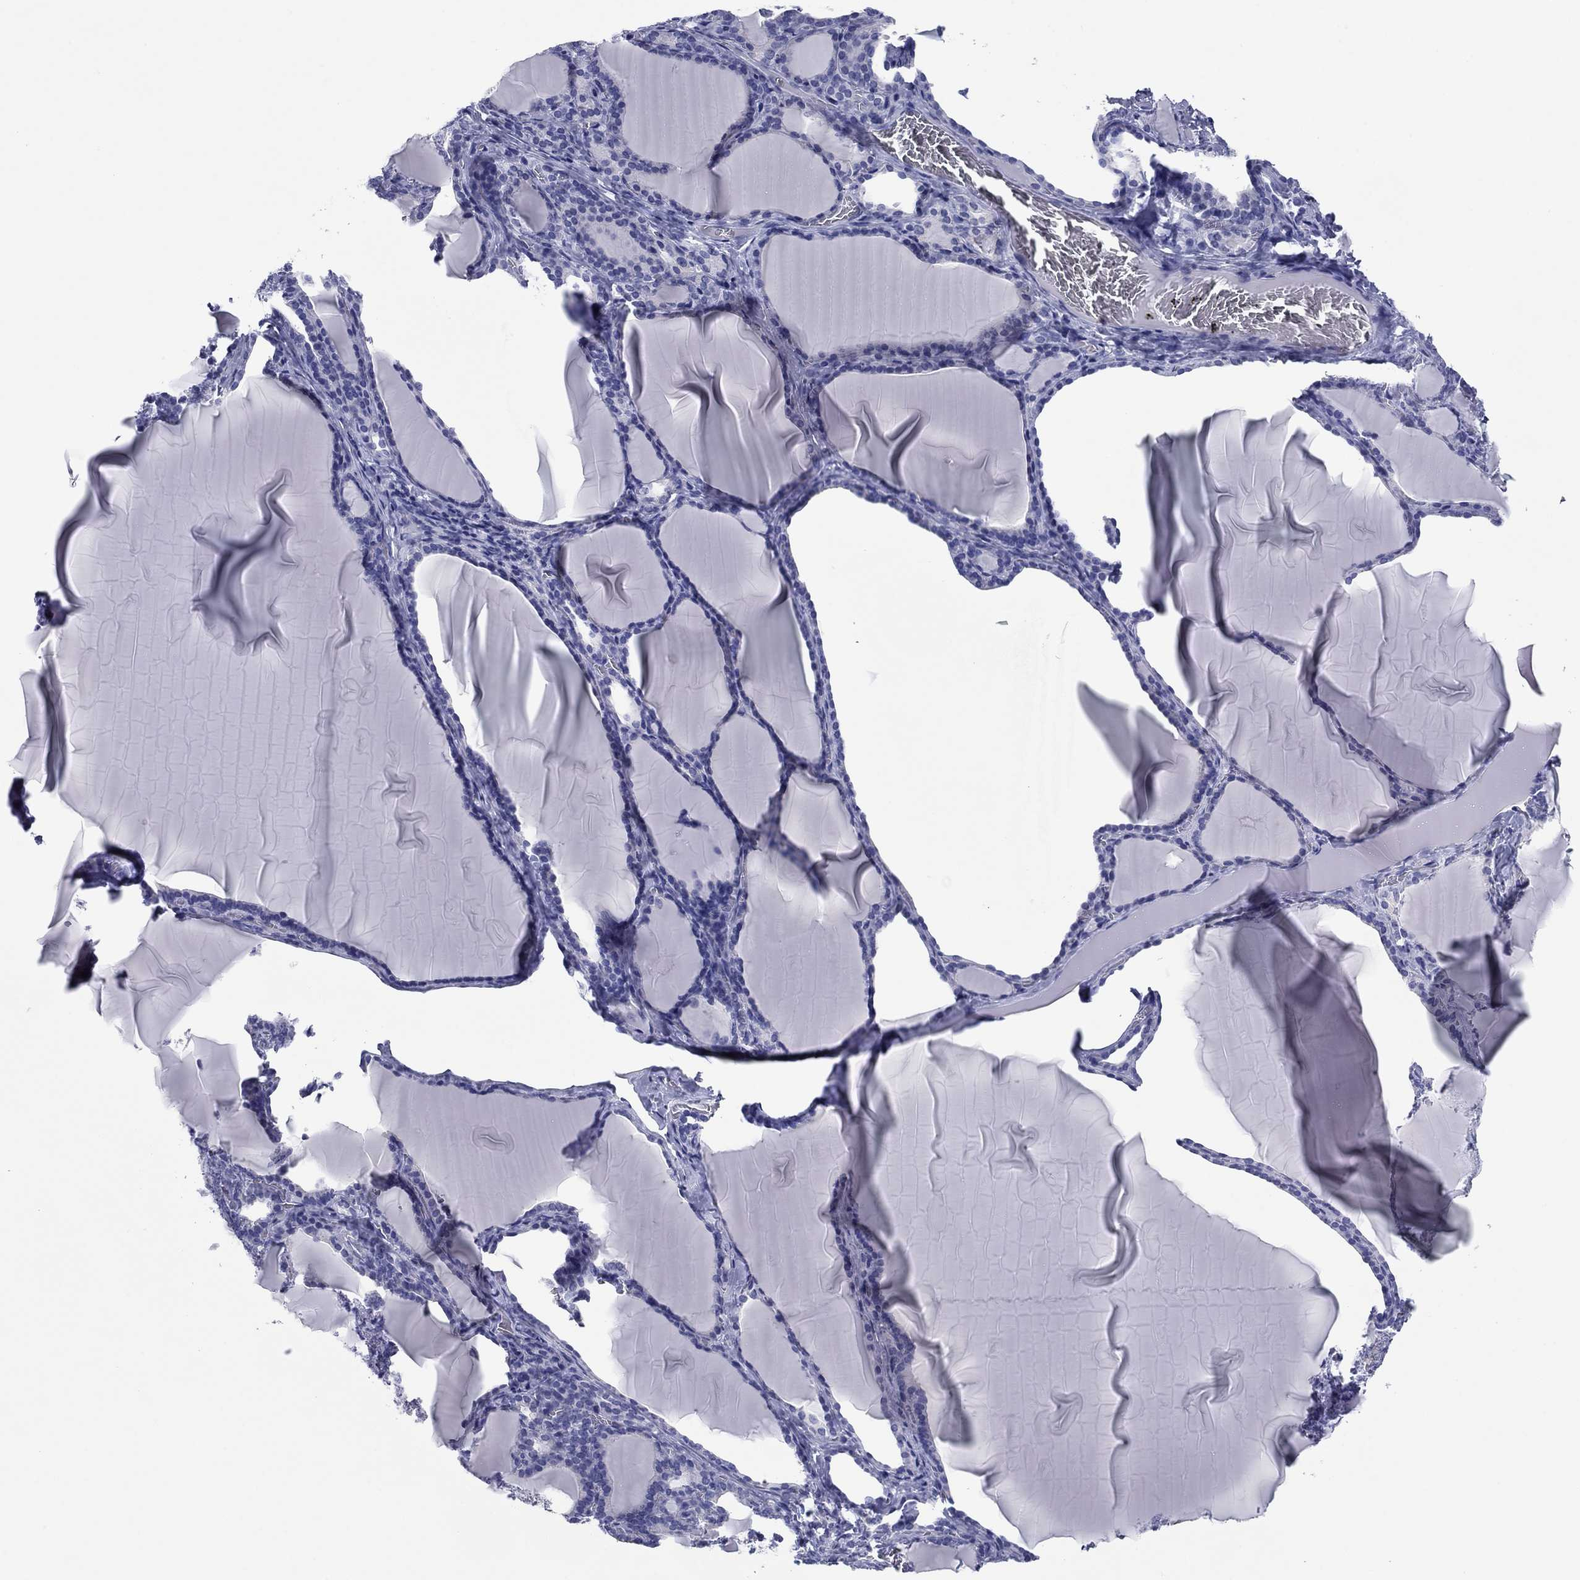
{"staining": {"intensity": "negative", "quantity": "none", "location": "none"}, "tissue": "thyroid gland", "cell_type": "Glandular cells", "image_type": "normal", "snomed": [{"axis": "morphology", "description": "Normal tissue, NOS"}, {"axis": "morphology", "description": "Hyperplasia, NOS"}, {"axis": "topography", "description": "Thyroid gland"}], "caption": "Immunohistochemistry photomicrograph of benign thyroid gland stained for a protein (brown), which reveals no staining in glandular cells.", "gene": "TCFL5", "patient": {"sex": "female", "age": 27}}